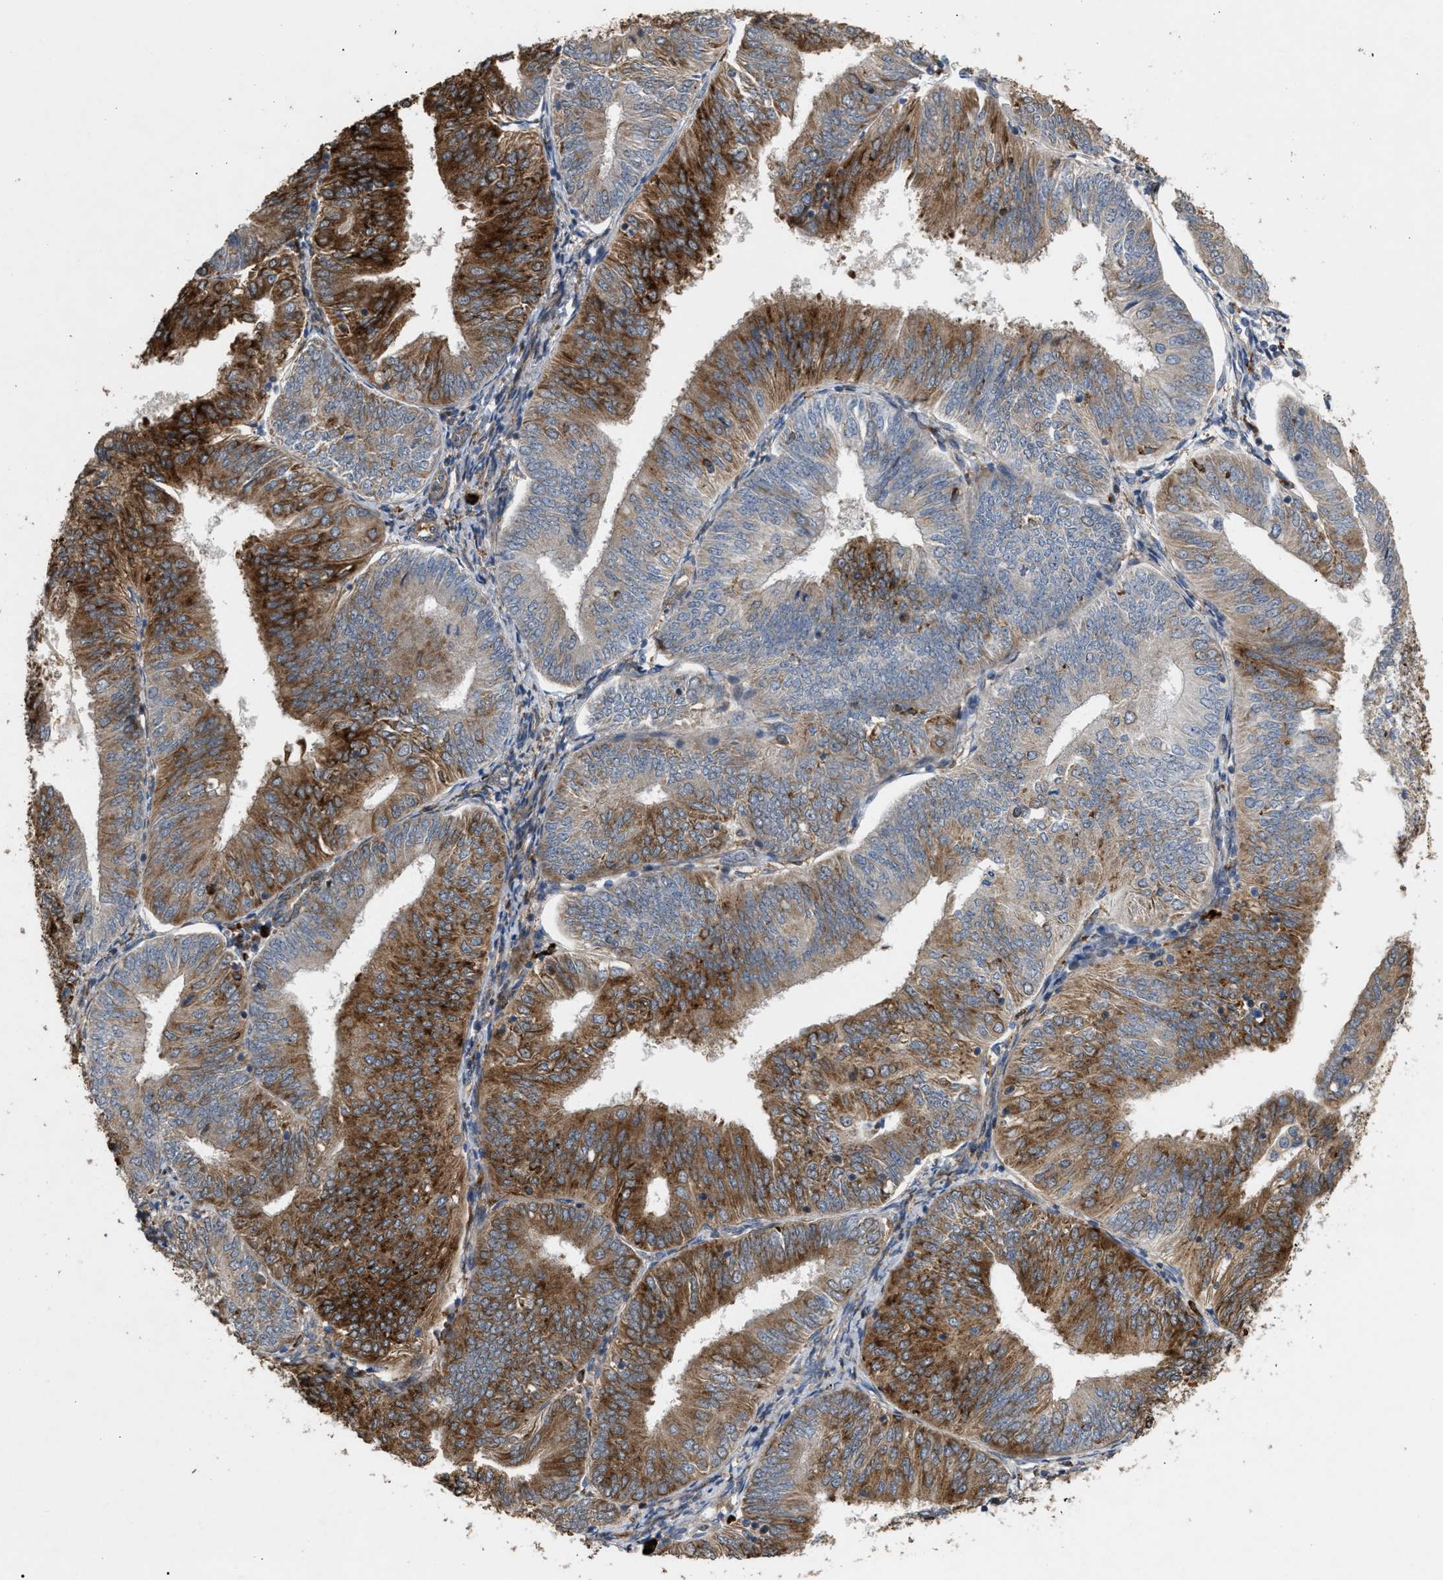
{"staining": {"intensity": "strong", "quantity": ">75%", "location": "cytoplasmic/membranous"}, "tissue": "endometrial cancer", "cell_type": "Tumor cells", "image_type": "cancer", "snomed": [{"axis": "morphology", "description": "Adenocarcinoma, NOS"}, {"axis": "topography", "description": "Endometrium"}], "caption": "Human endometrial adenocarcinoma stained with a protein marker shows strong staining in tumor cells.", "gene": "GCC1", "patient": {"sex": "female", "age": 58}}